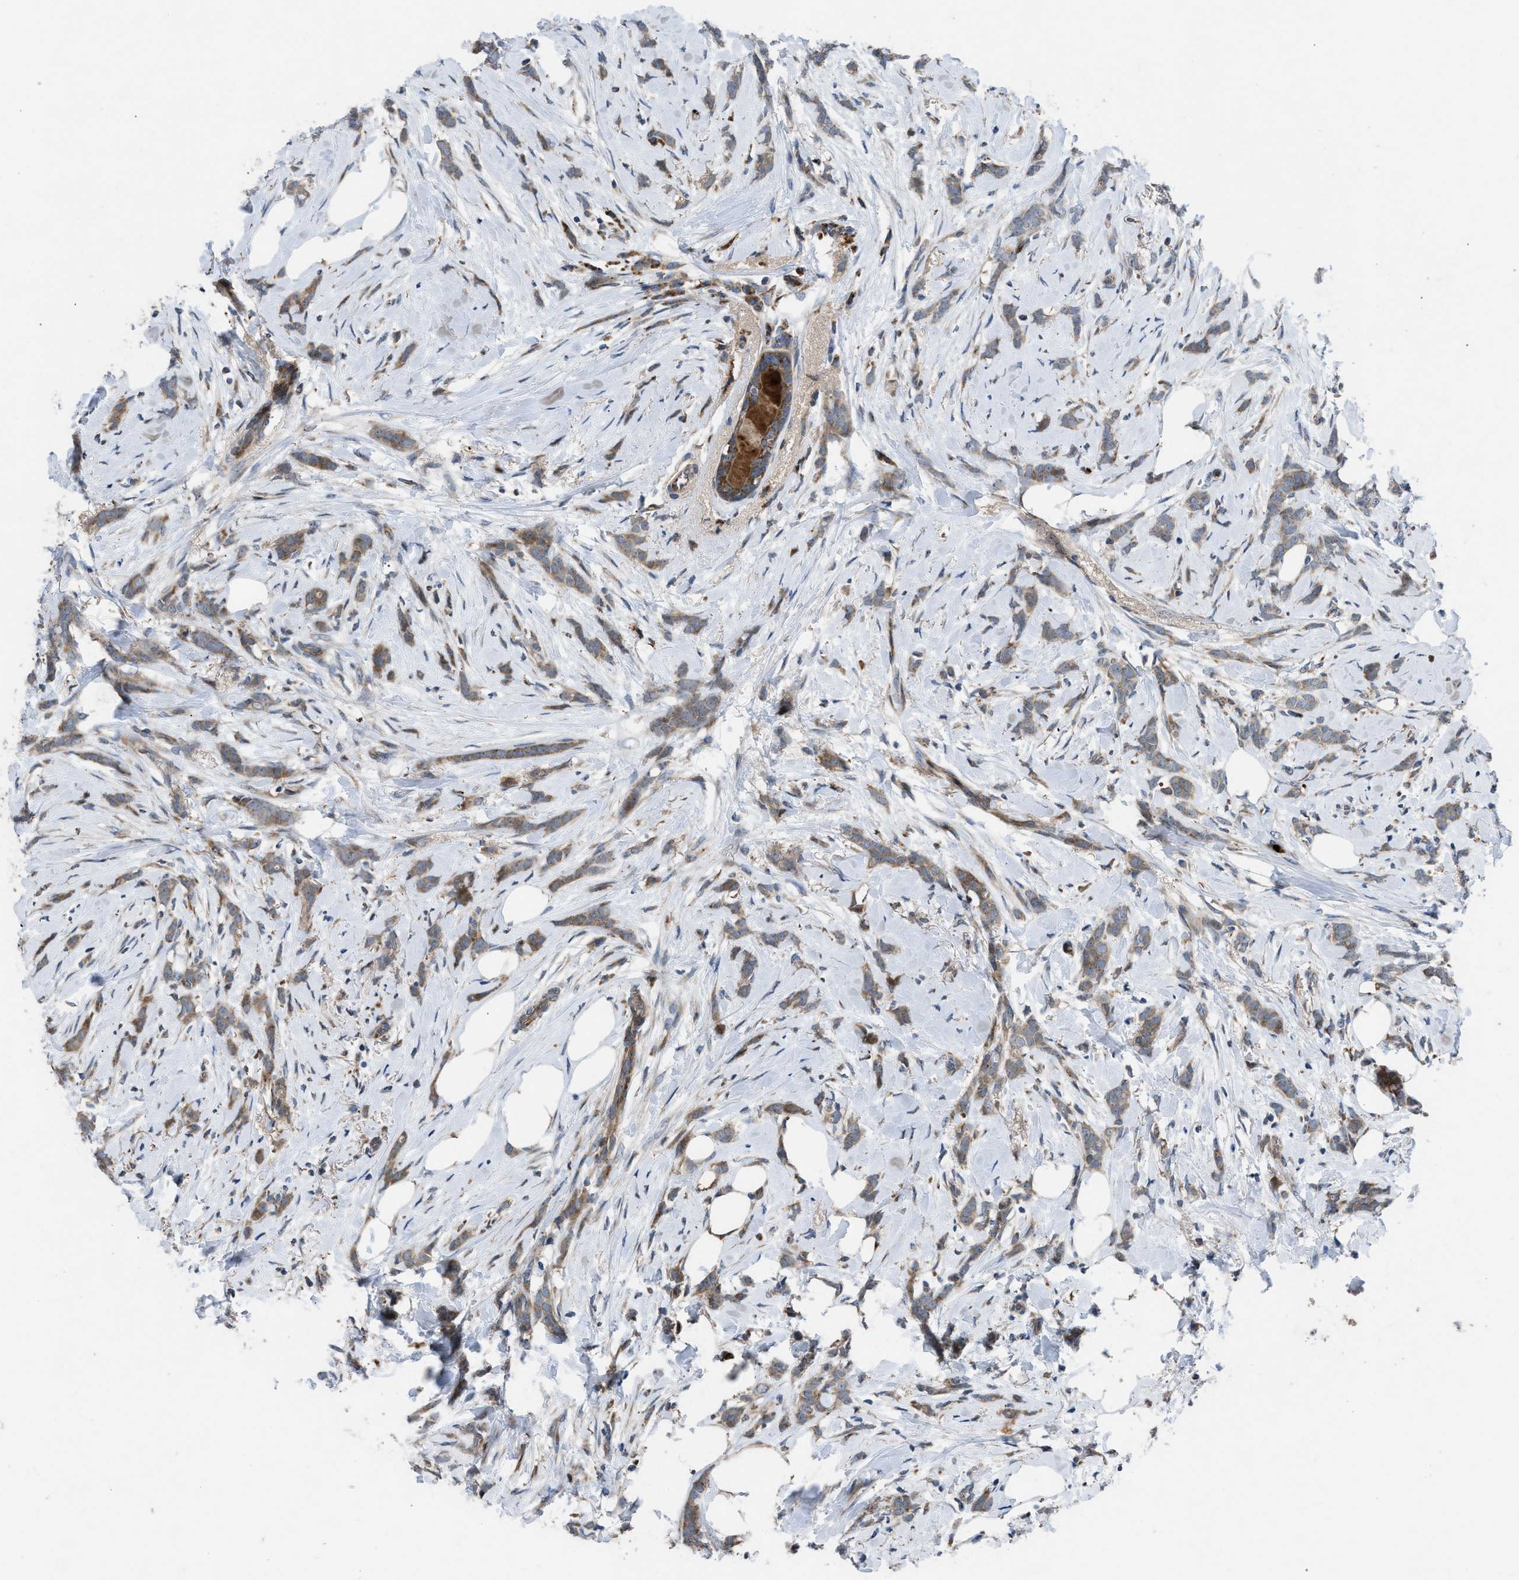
{"staining": {"intensity": "moderate", "quantity": ">75%", "location": "cytoplasmic/membranous"}, "tissue": "breast cancer", "cell_type": "Tumor cells", "image_type": "cancer", "snomed": [{"axis": "morphology", "description": "Lobular carcinoma, in situ"}, {"axis": "morphology", "description": "Lobular carcinoma"}, {"axis": "topography", "description": "Breast"}], "caption": "Immunohistochemical staining of human lobular carcinoma (breast) exhibits moderate cytoplasmic/membranous protein positivity in about >75% of tumor cells.", "gene": "AP3M2", "patient": {"sex": "female", "age": 41}}